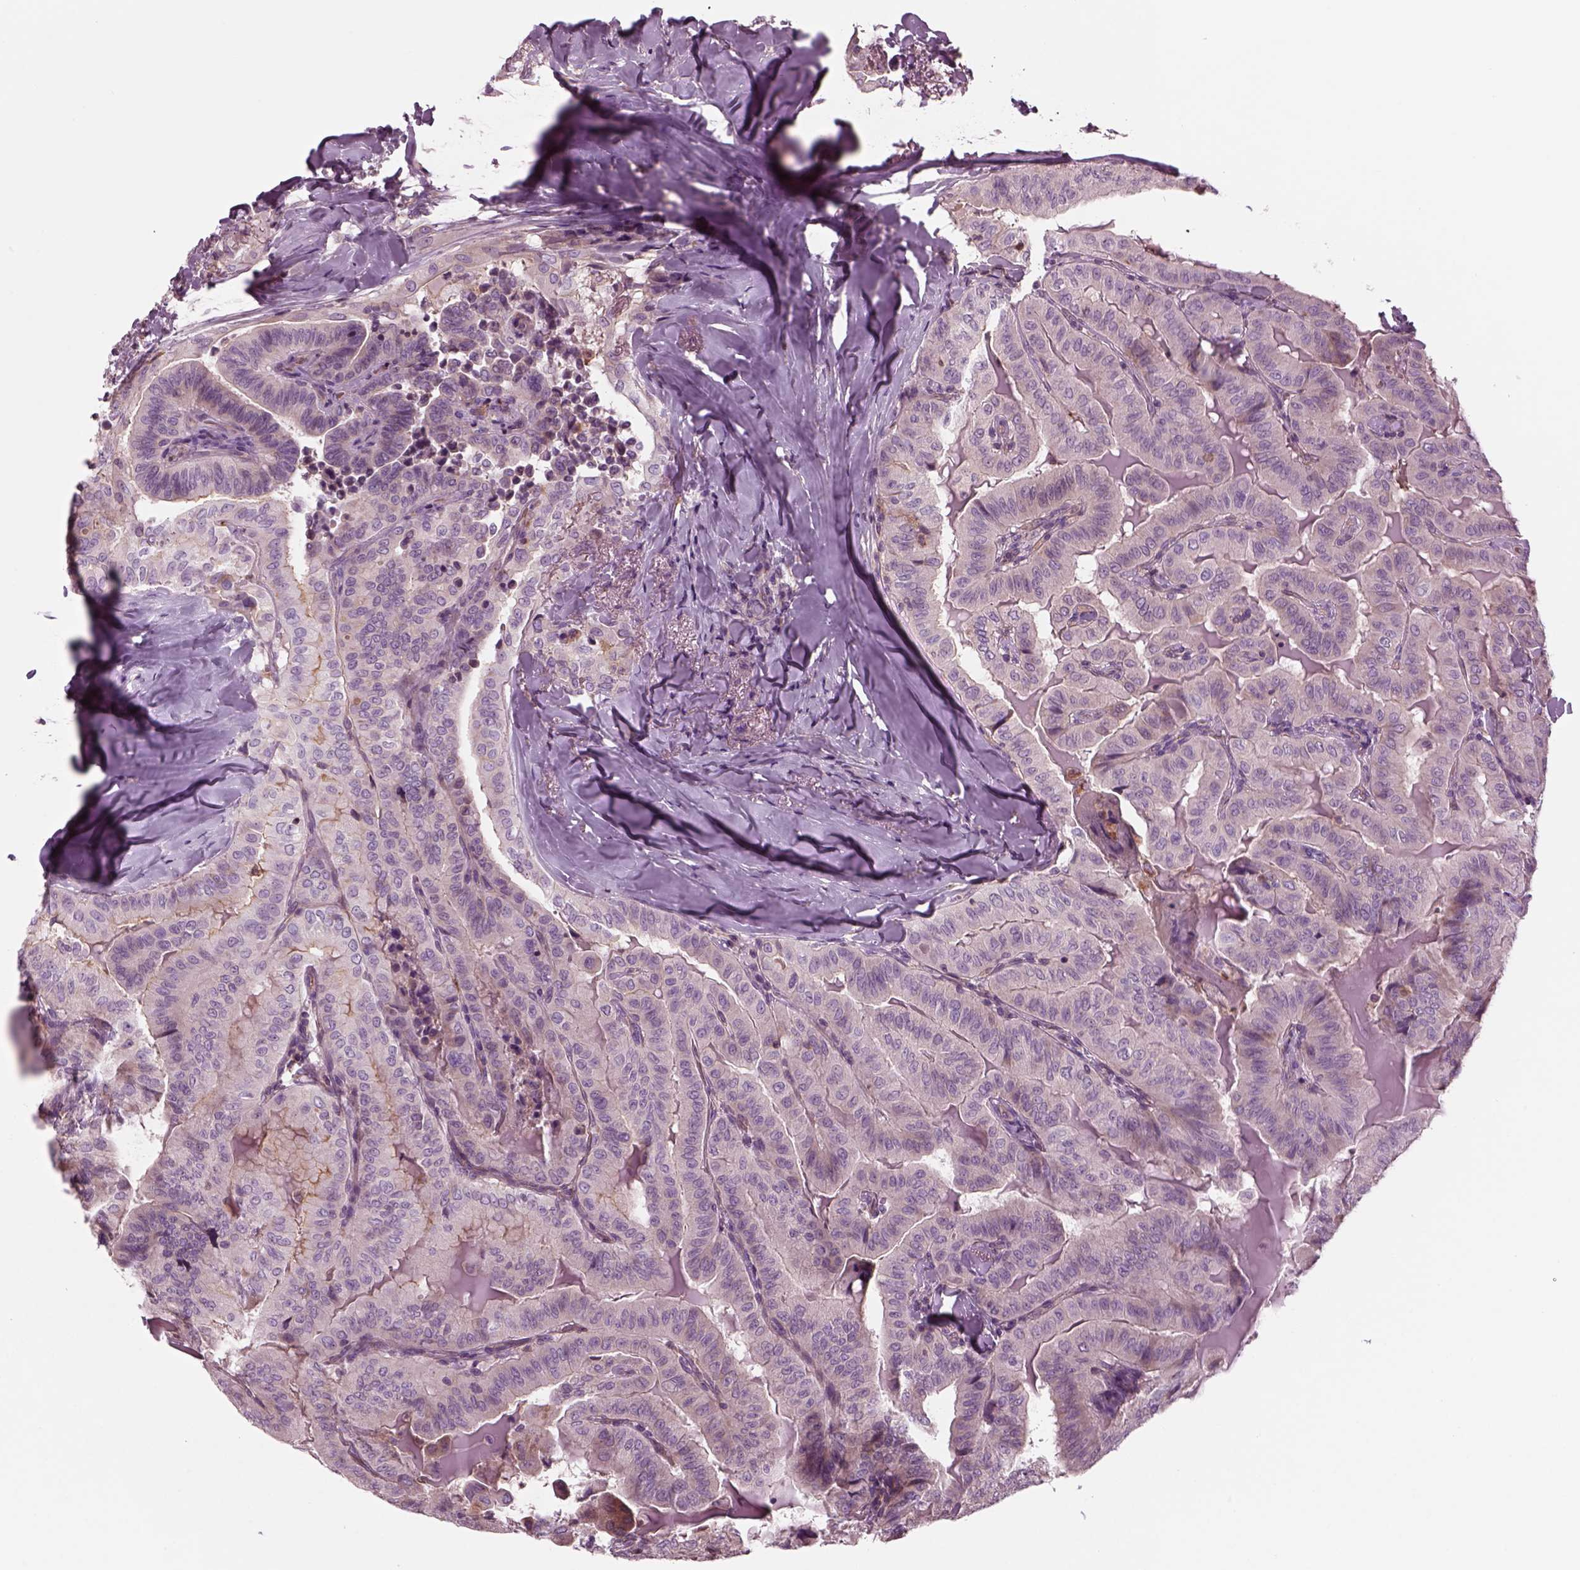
{"staining": {"intensity": "weak", "quantity": ">75%", "location": "cytoplasmic/membranous"}, "tissue": "thyroid cancer", "cell_type": "Tumor cells", "image_type": "cancer", "snomed": [{"axis": "morphology", "description": "Papillary adenocarcinoma, NOS"}, {"axis": "topography", "description": "Thyroid gland"}], "caption": "Immunohistochemistry (IHC) of thyroid cancer shows low levels of weak cytoplasmic/membranous expression in about >75% of tumor cells.", "gene": "SLC2A3", "patient": {"sex": "female", "age": 68}}